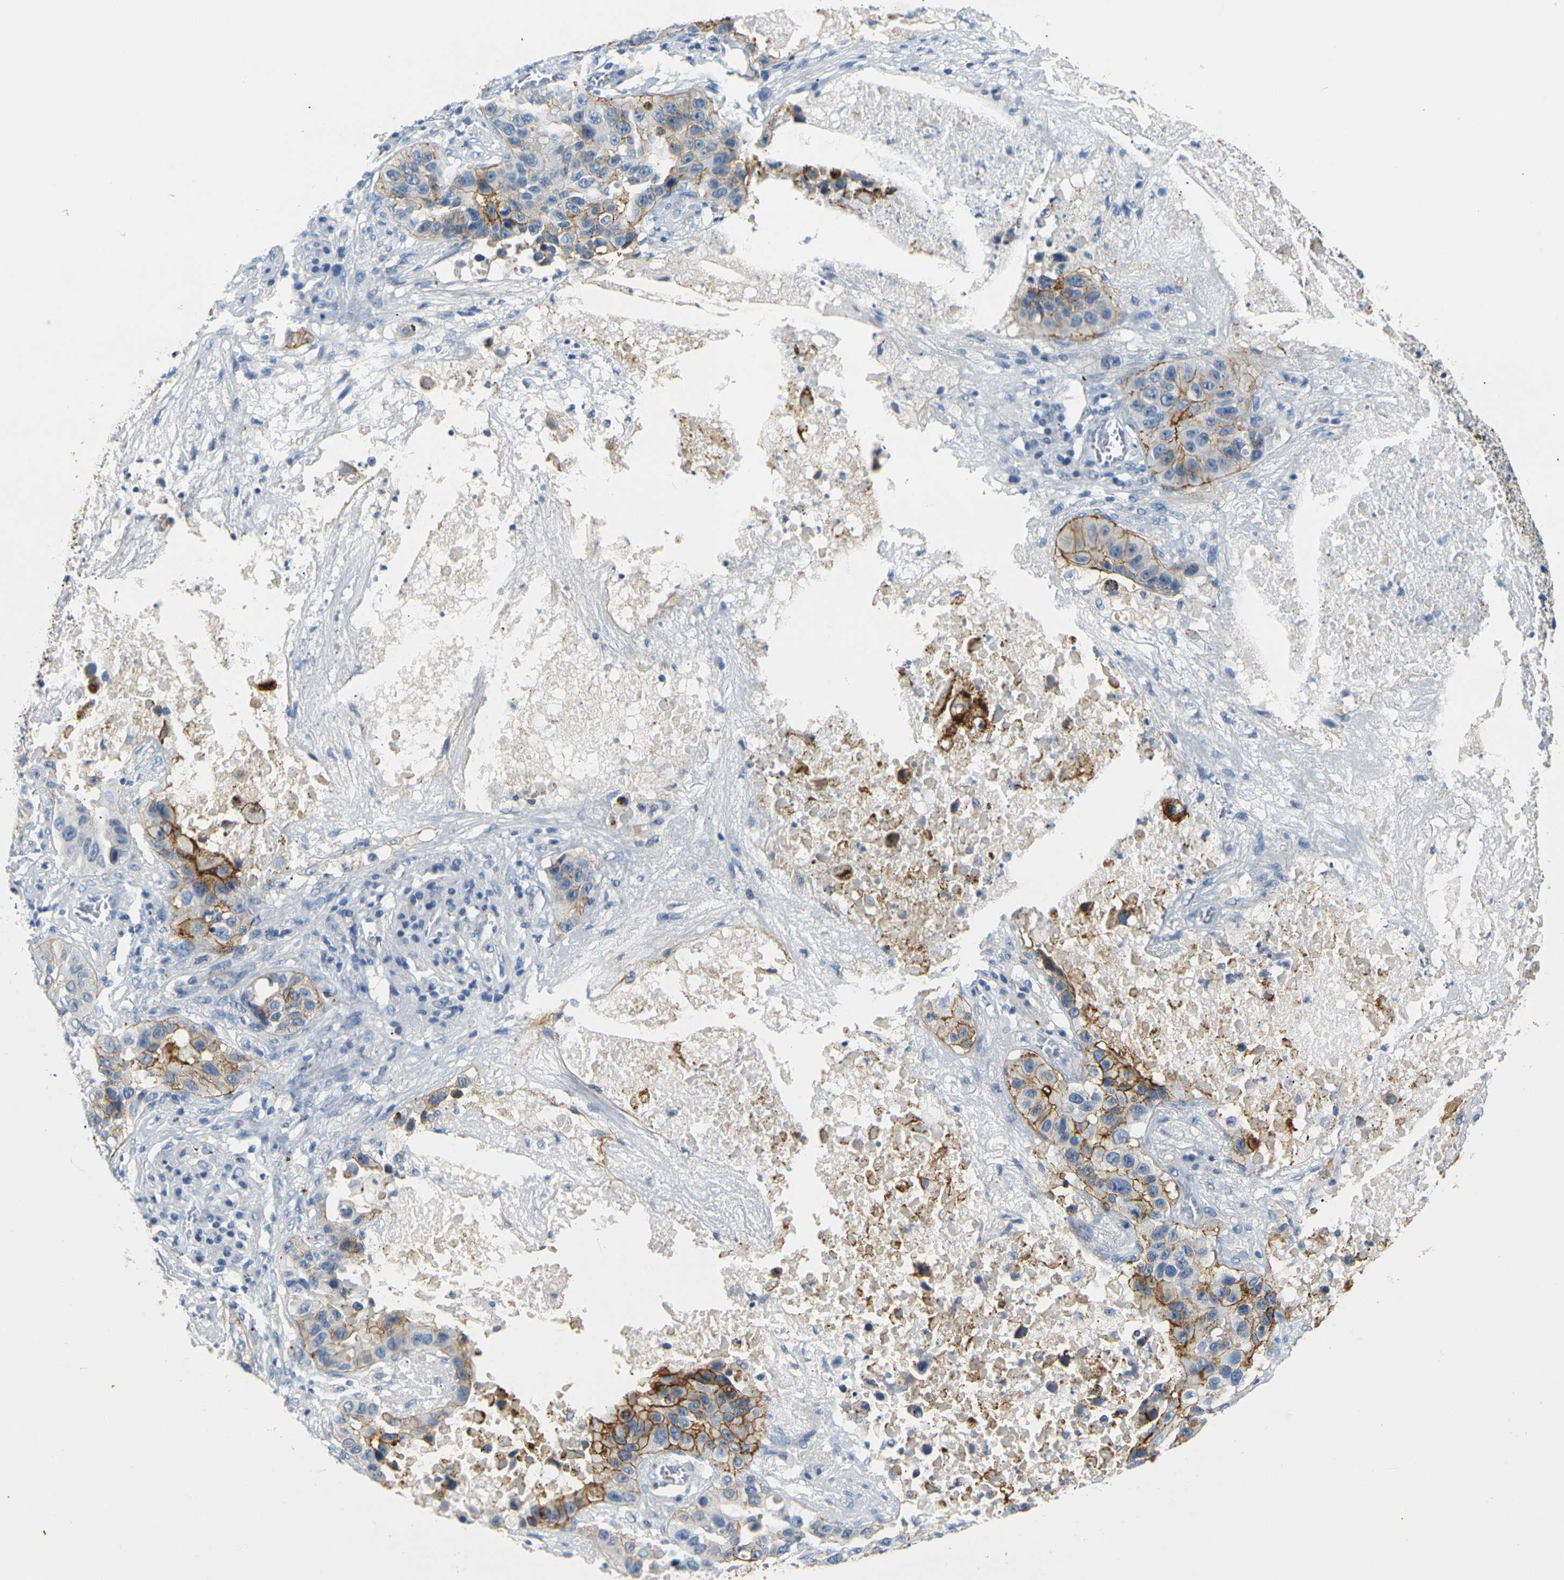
{"staining": {"intensity": "strong", "quantity": ">75%", "location": "cytoplasmic/membranous"}, "tissue": "lung cancer", "cell_type": "Tumor cells", "image_type": "cancer", "snomed": [{"axis": "morphology", "description": "Squamous cell carcinoma, NOS"}, {"axis": "topography", "description": "Lung"}], "caption": "Protein analysis of lung cancer (squamous cell carcinoma) tissue exhibits strong cytoplasmic/membranous expression in approximately >75% of tumor cells. (Stains: DAB (3,3'-diaminobenzidine) in brown, nuclei in blue, Microscopy: brightfield microscopy at high magnification).", "gene": "CLDN7", "patient": {"sex": "male", "age": 57}}